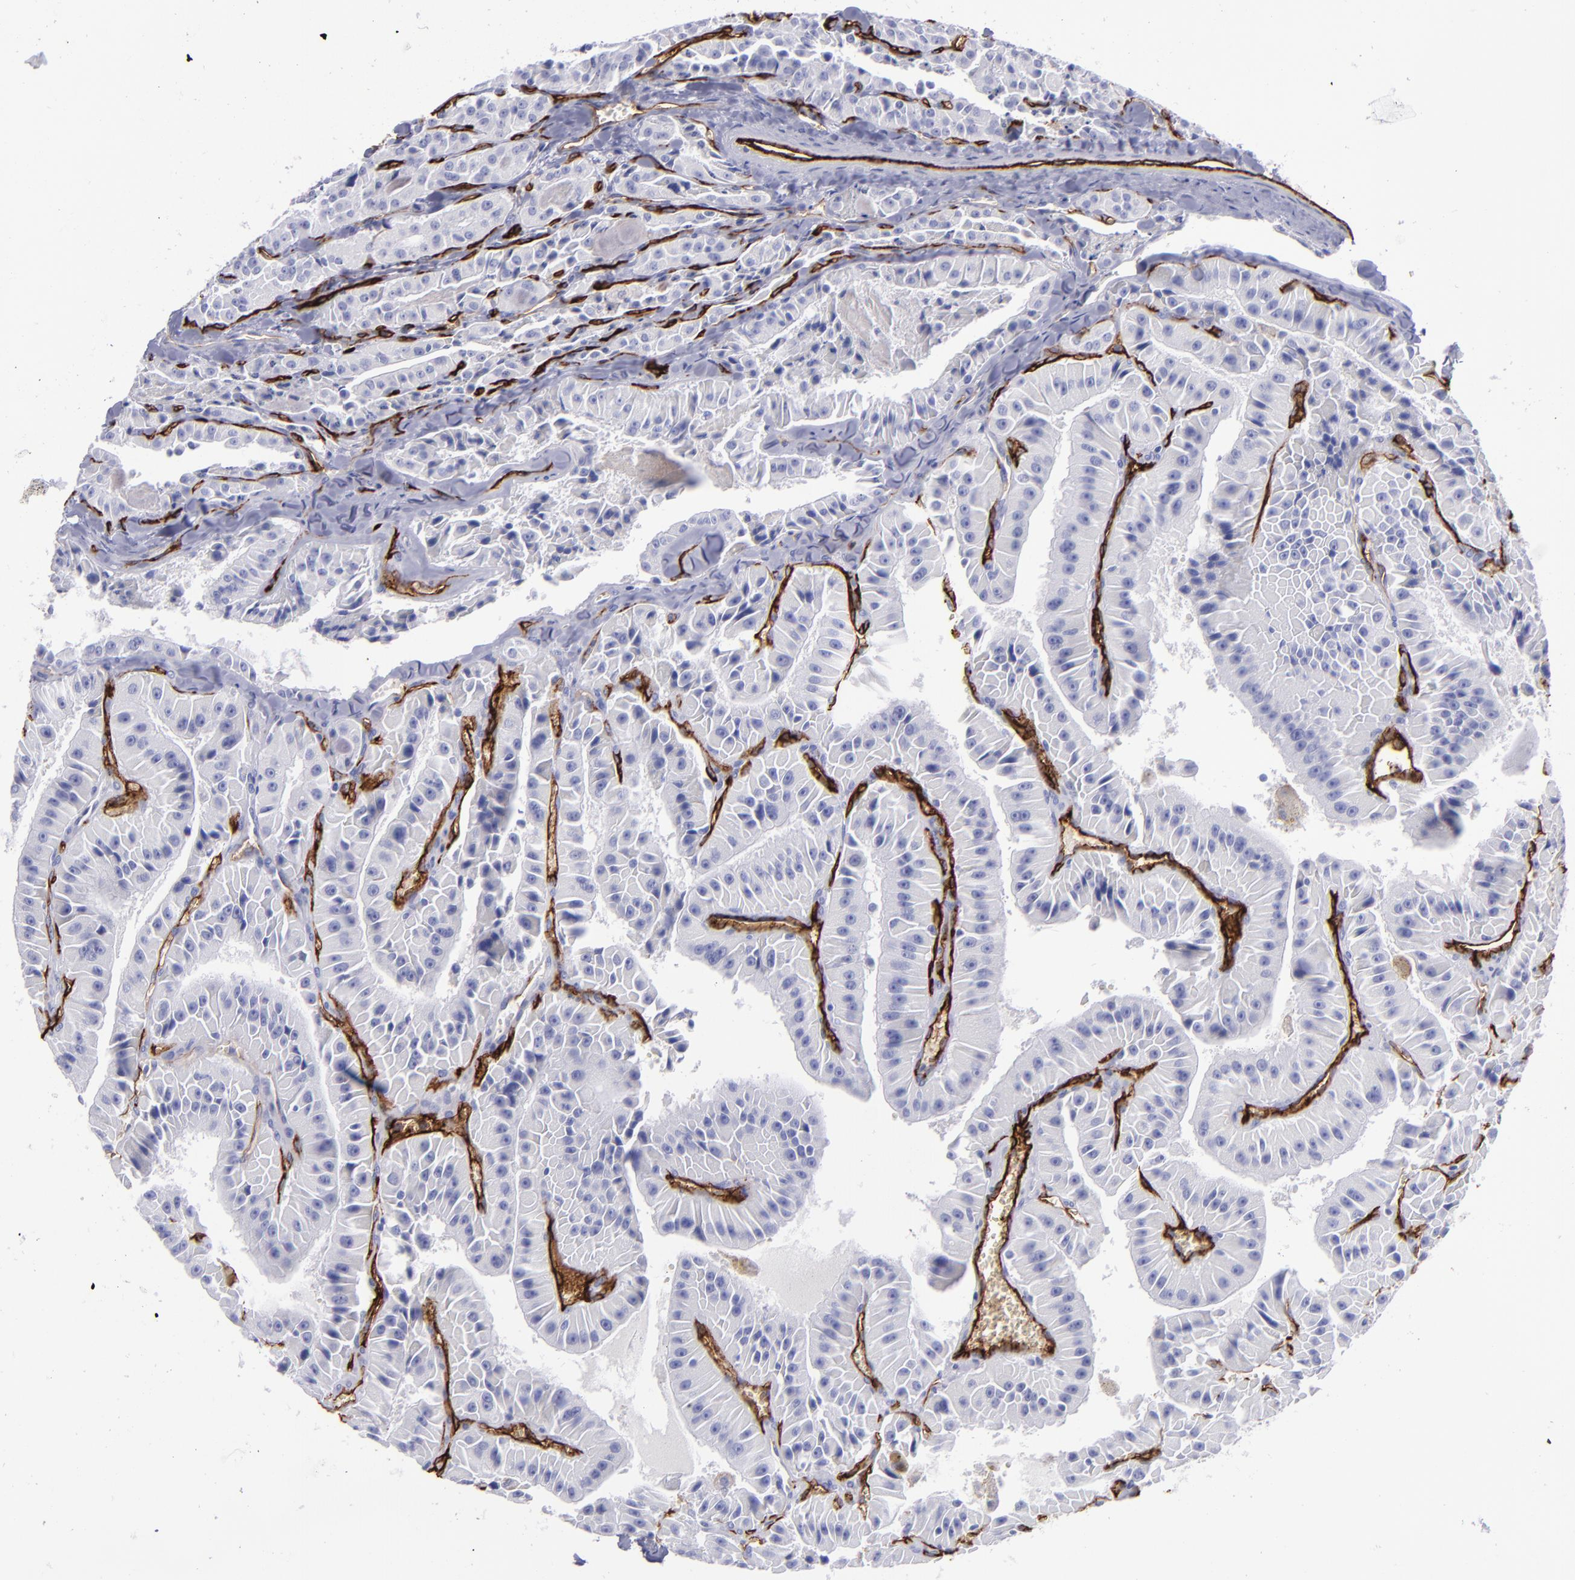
{"staining": {"intensity": "negative", "quantity": "none", "location": "none"}, "tissue": "thyroid cancer", "cell_type": "Tumor cells", "image_type": "cancer", "snomed": [{"axis": "morphology", "description": "Carcinoma, NOS"}, {"axis": "topography", "description": "Thyroid gland"}], "caption": "Immunohistochemistry micrograph of thyroid cancer (carcinoma) stained for a protein (brown), which demonstrates no positivity in tumor cells. Nuclei are stained in blue.", "gene": "ACE", "patient": {"sex": "male", "age": 76}}